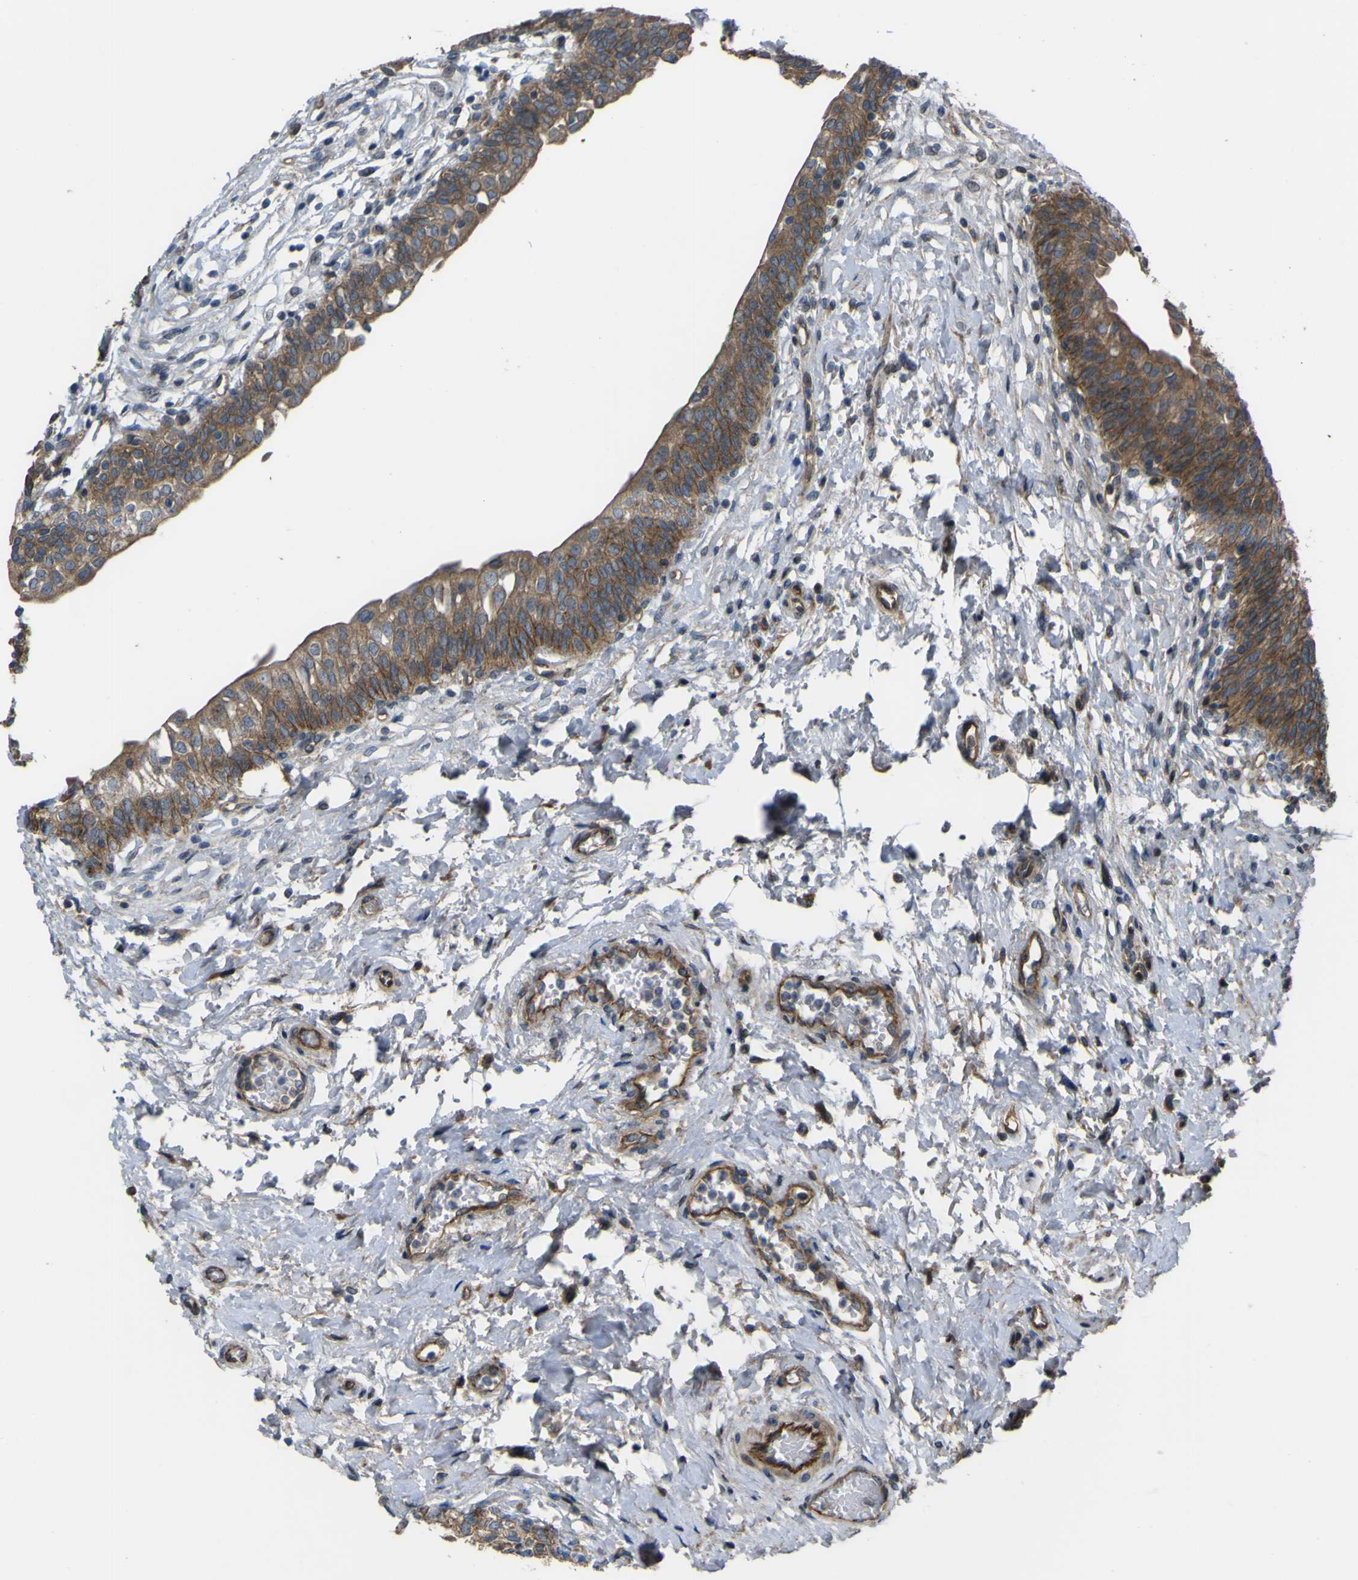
{"staining": {"intensity": "moderate", "quantity": ">75%", "location": "cytoplasmic/membranous"}, "tissue": "urinary bladder", "cell_type": "Urothelial cells", "image_type": "normal", "snomed": [{"axis": "morphology", "description": "Normal tissue, NOS"}, {"axis": "topography", "description": "Urinary bladder"}], "caption": "A micrograph of human urinary bladder stained for a protein exhibits moderate cytoplasmic/membranous brown staining in urothelial cells.", "gene": "FBXO30", "patient": {"sex": "male", "age": 55}}